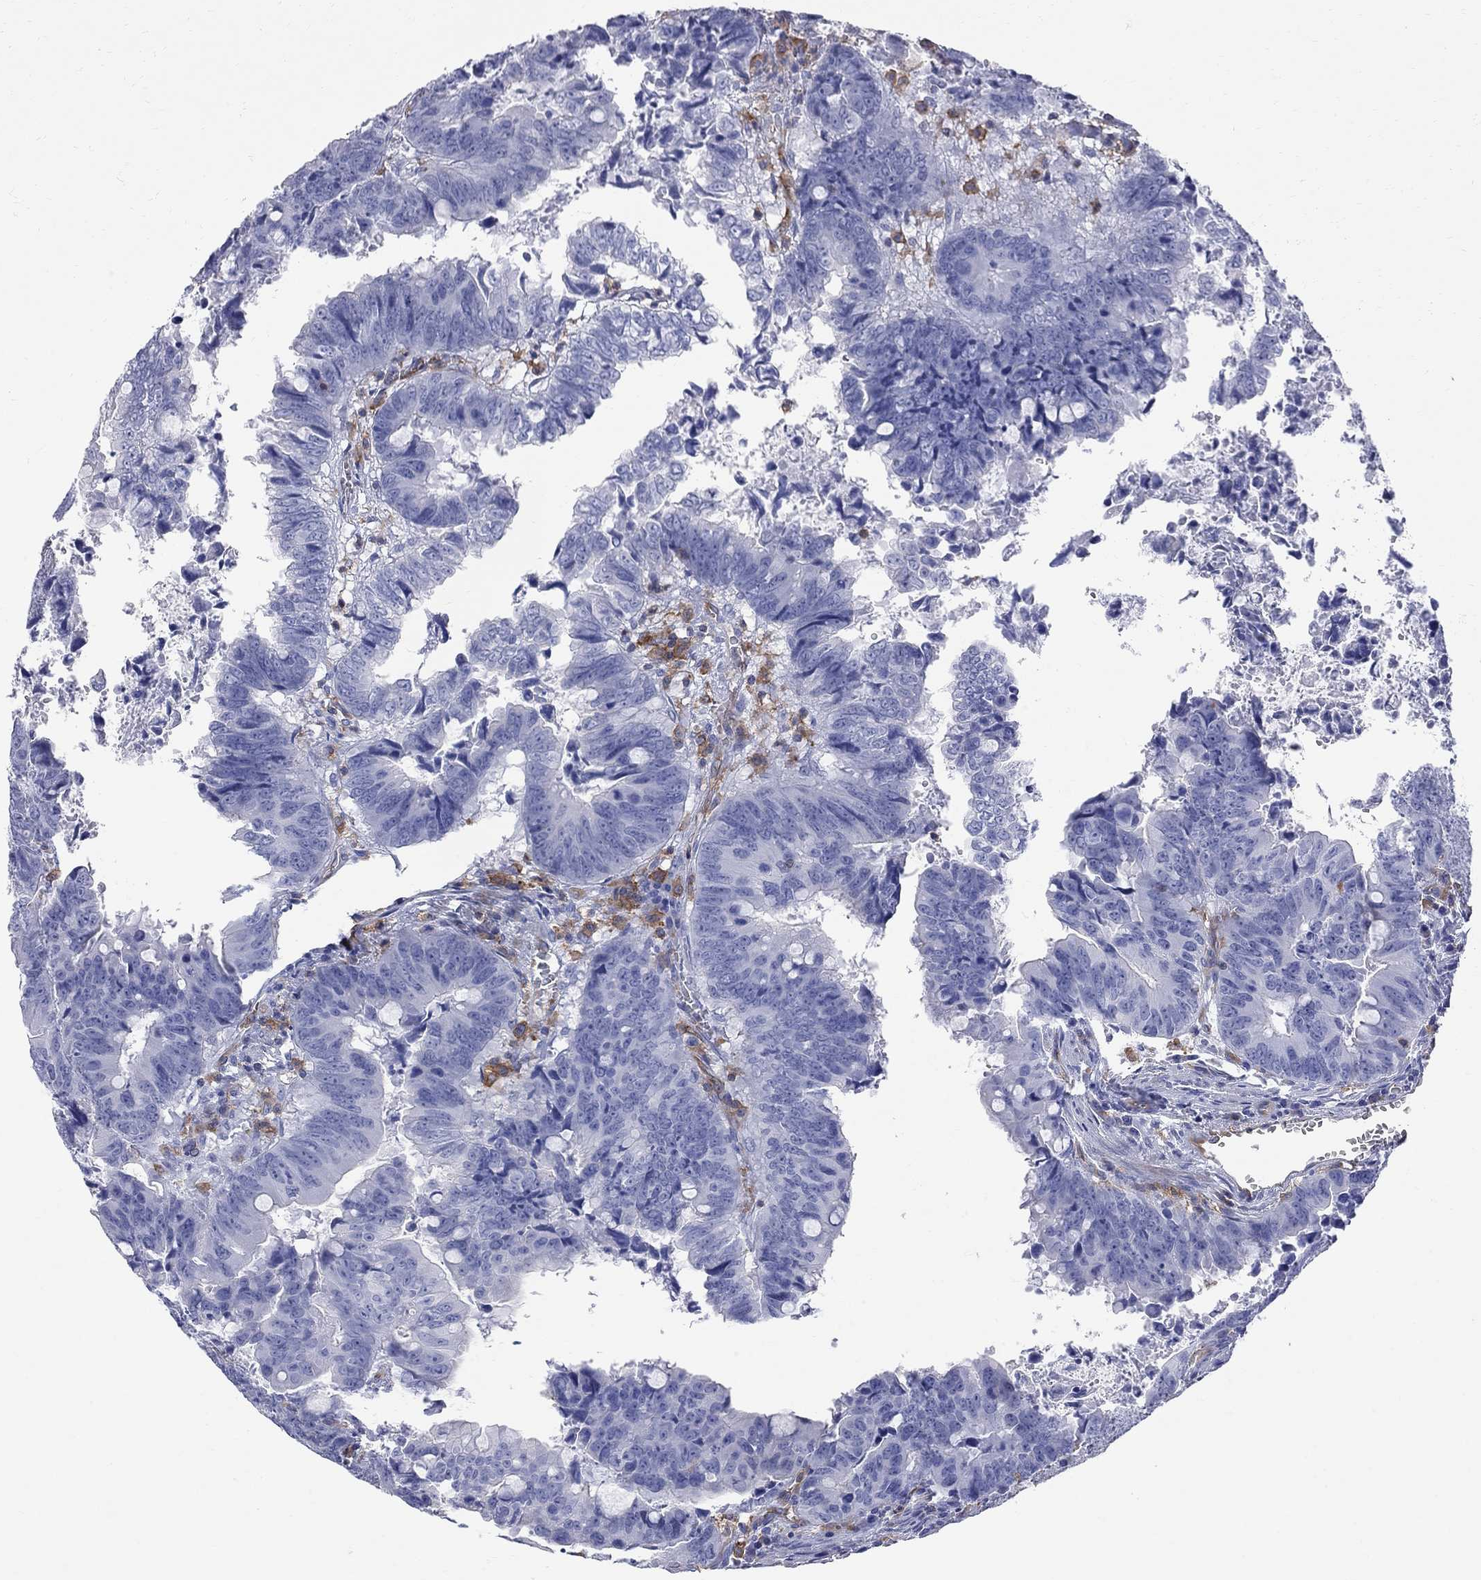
{"staining": {"intensity": "negative", "quantity": "none", "location": "none"}, "tissue": "colorectal cancer", "cell_type": "Tumor cells", "image_type": "cancer", "snomed": [{"axis": "morphology", "description": "Adenocarcinoma, NOS"}, {"axis": "topography", "description": "Colon"}], "caption": "This is an IHC histopathology image of human colorectal cancer (adenocarcinoma). There is no expression in tumor cells.", "gene": "ABI3", "patient": {"sex": "female", "age": 82}}